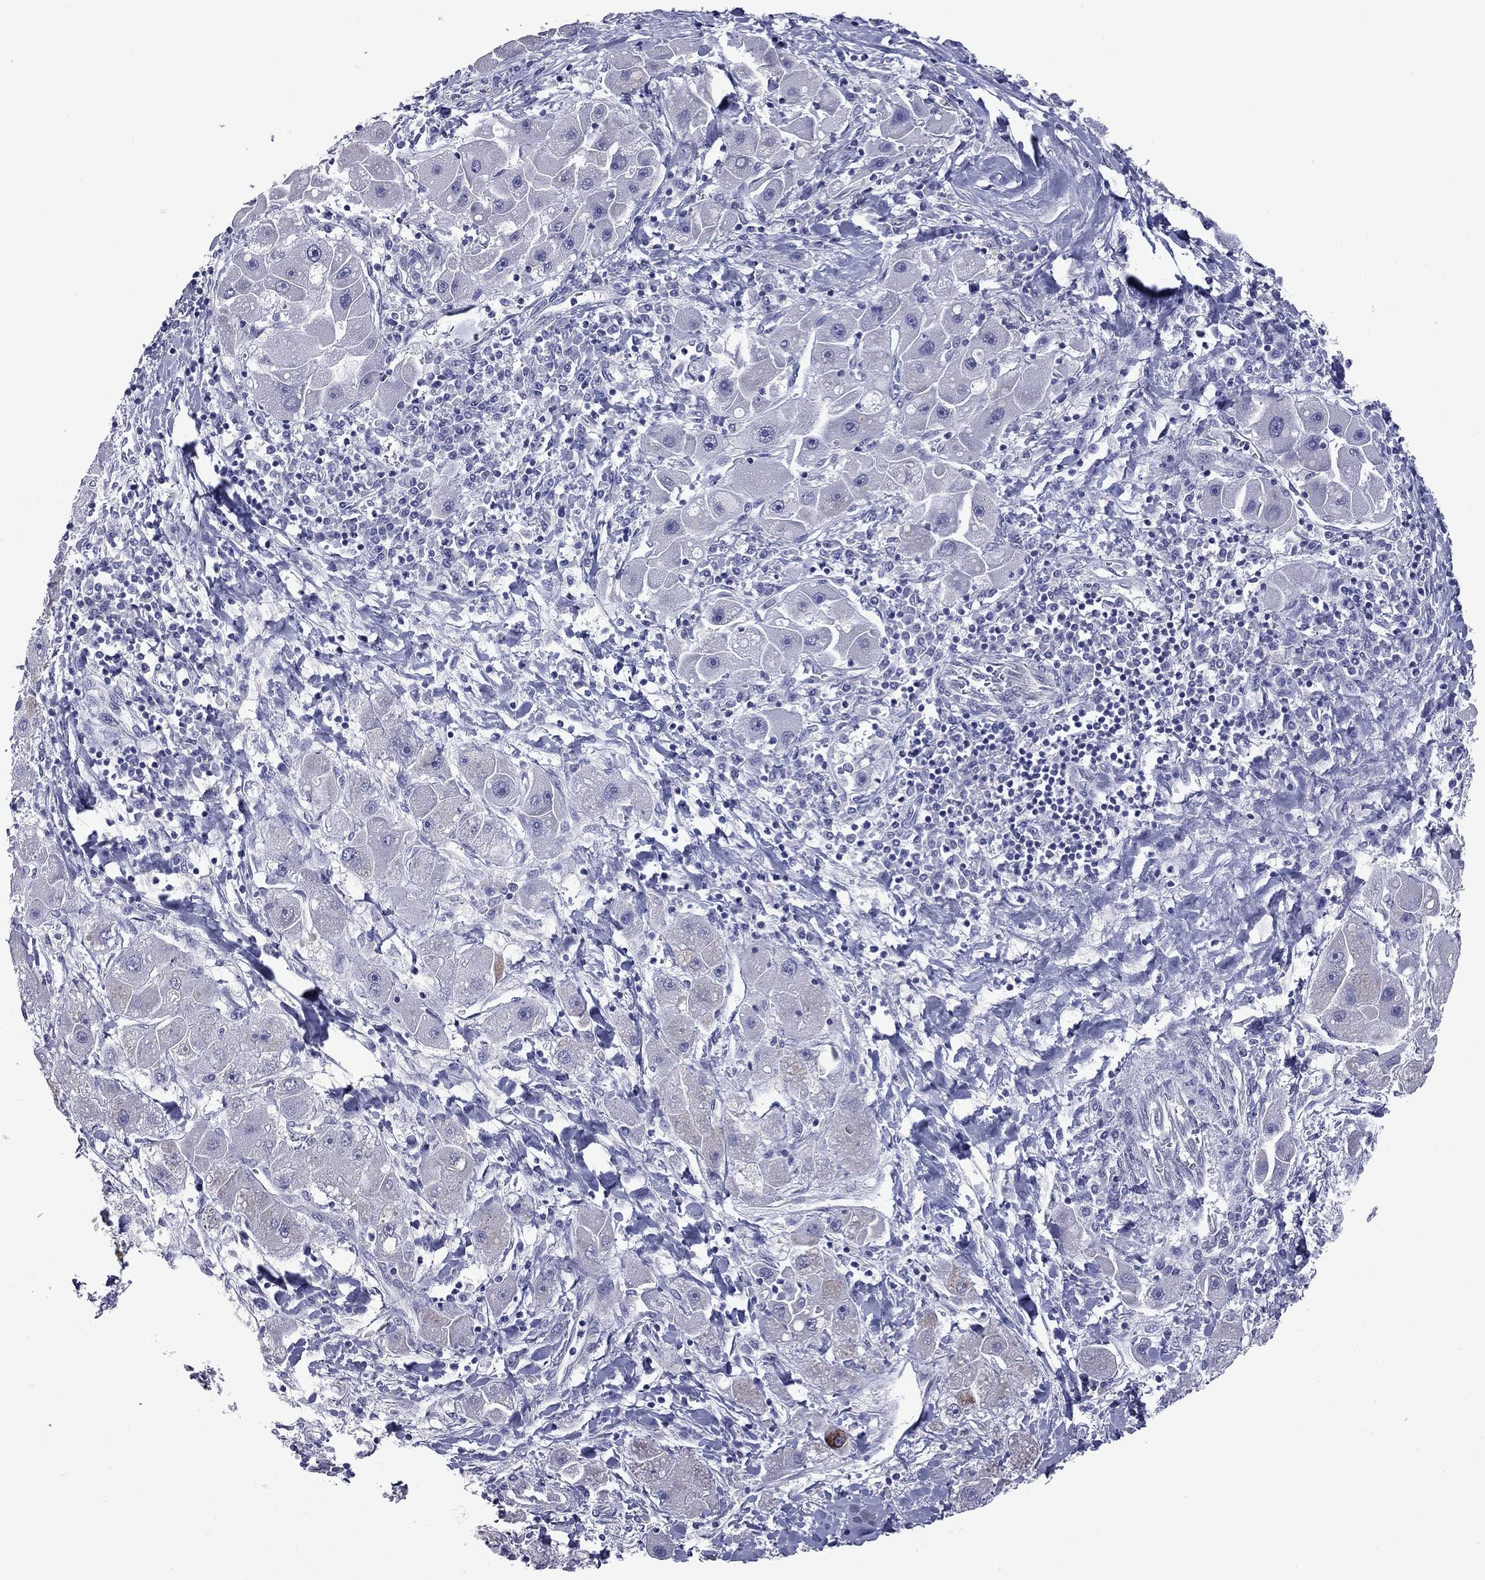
{"staining": {"intensity": "negative", "quantity": "none", "location": "none"}, "tissue": "liver cancer", "cell_type": "Tumor cells", "image_type": "cancer", "snomed": [{"axis": "morphology", "description": "Carcinoma, Hepatocellular, NOS"}, {"axis": "topography", "description": "Liver"}], "caption": "A photomicrograph of human liver cancer is negative for staining in tumor cells.", "gene": "SHOC2", "patient": {"sex": "male", "age": 24}}